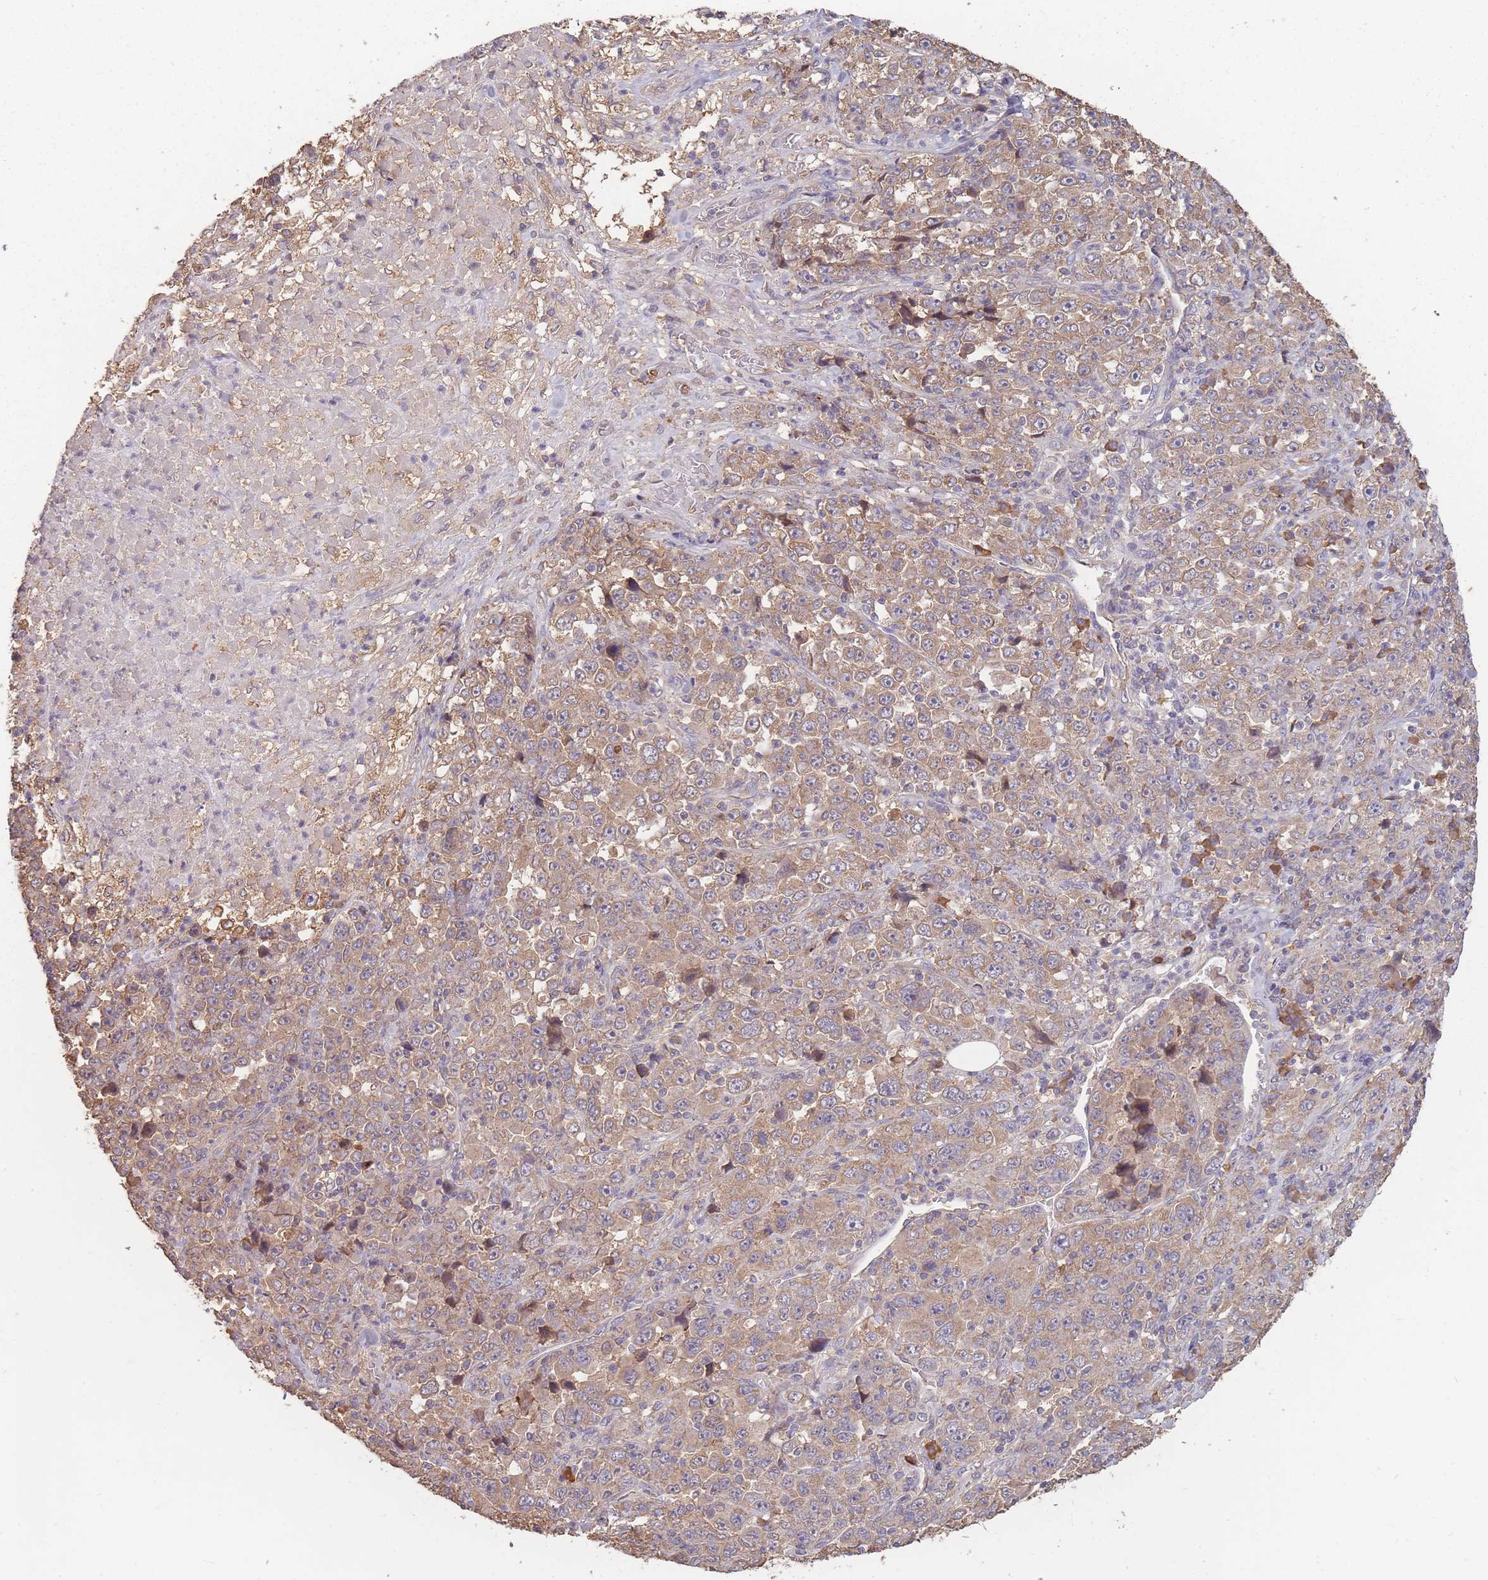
{"staining": {"intensity": "moderate", "quantity": ">75%", "location": "cytoplasmic/membranous"}, "tissue": "stomach cancer", "cell_type": "Tumor cells", "image_type": "cancer", "snomed": [{"axis": "morphology", "description": "Normal tissue, NOS"}, {"axis": "morphology", "description": "Adenocarcinoma, NOS"}, {"axis": "topography", "description": "Stomach, upper"}, {"axis": "topography", "description": "Stomach"}], "caption": "Immunohistochemical staining of stomach cancer (adenocarcinoma) demonstrates moderate cytoplasmic/membranous protein expression in about >75% of tumor cells.", "gene": "SANBR", "patient": {"sex": "male", "age": 59}}